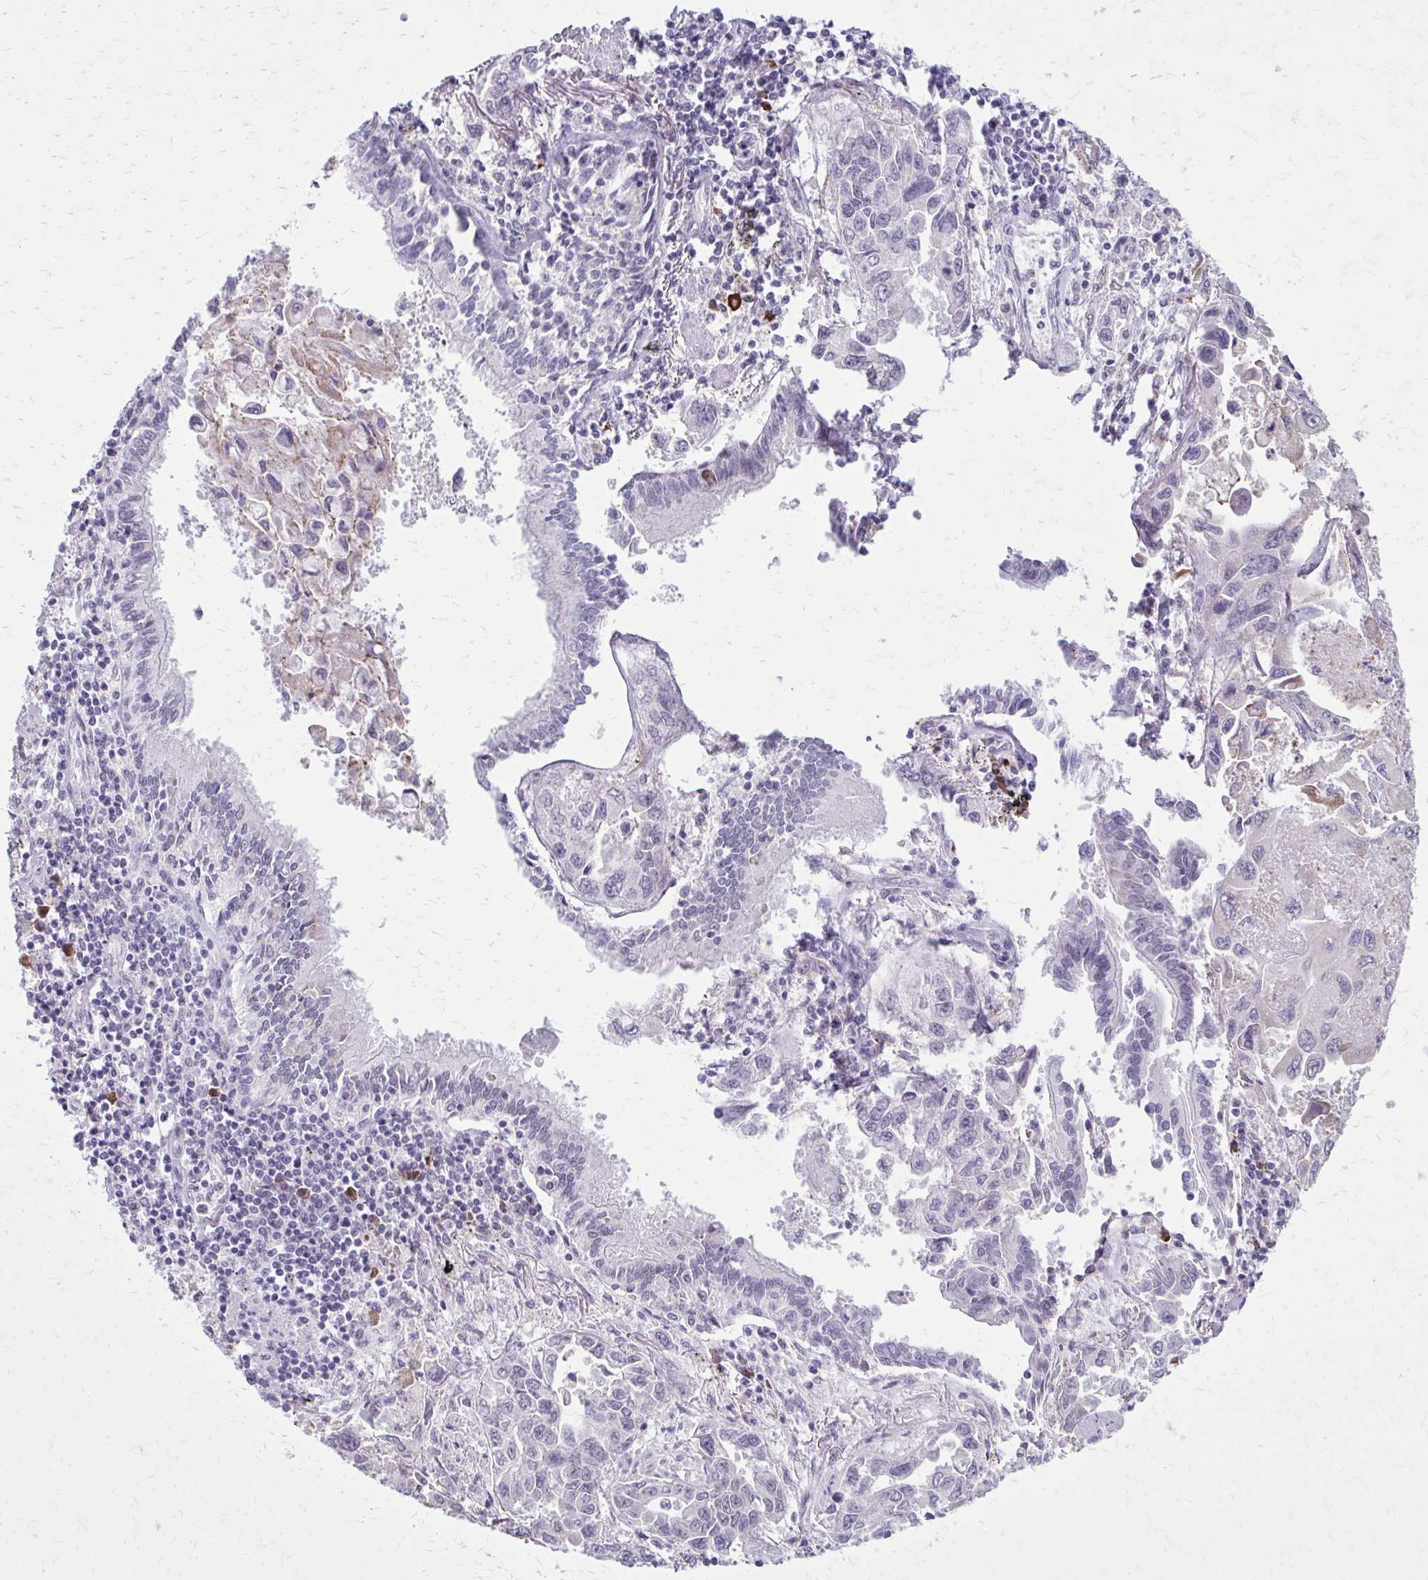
{"staining": {"intensity": "negative", "quantity": "none", "location": "none"}, "tissue": "lung cancer", "cell_type": "Tumor cells", "image_type": "cancer", "snomed": [{"axis": "morphology", "description": "Adenocarcinoma, NOS"}, {"axis": "topography", "description": "Lung"}], "caption": "Tumor cells are negative for protein expression in human lung adenocarcinoma.", "gene": "PROSER1", "patient": {"sex": "male", "age": 64}}